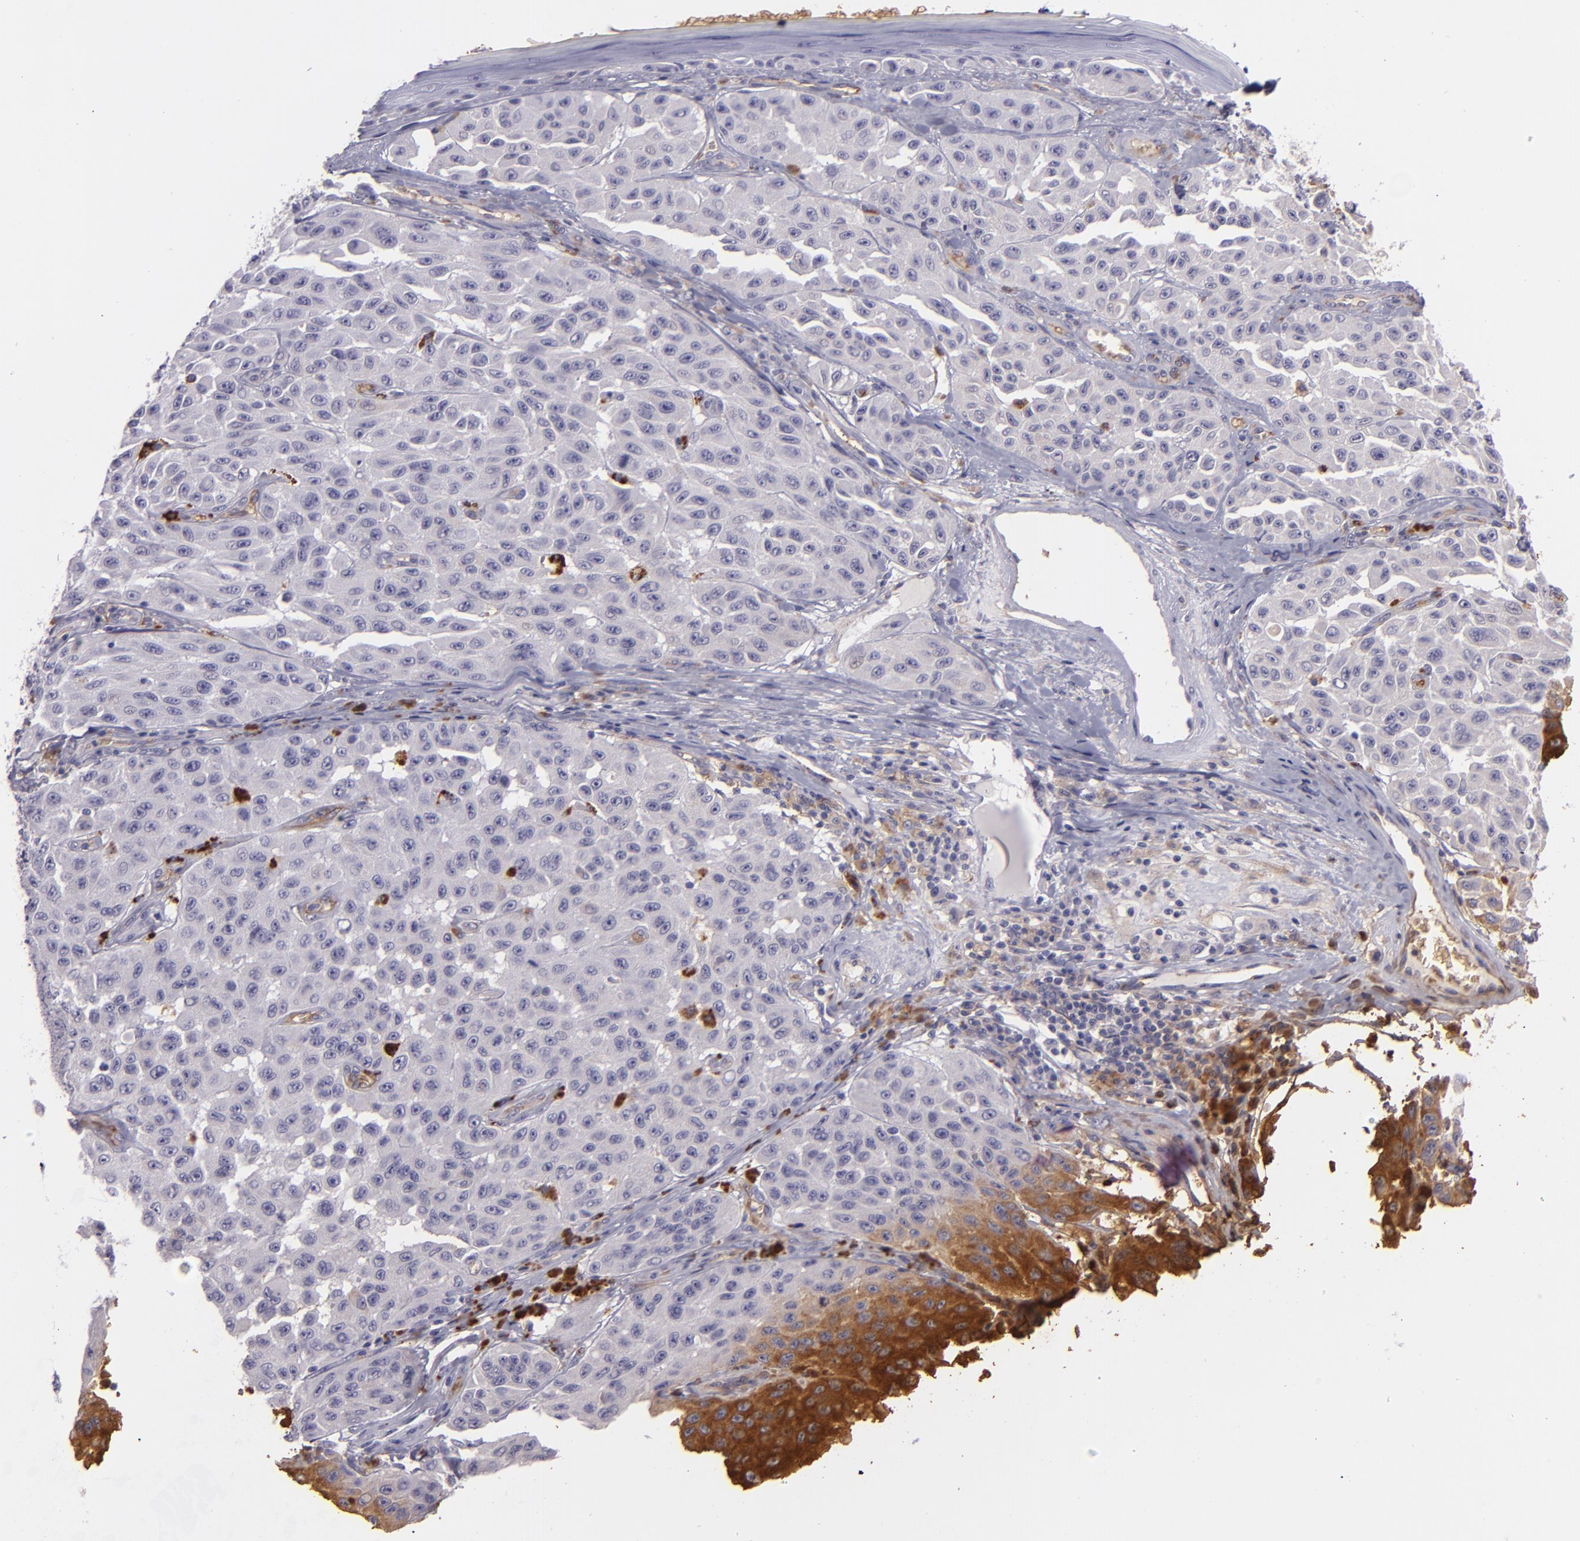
{"staining": {"intensity": "negative", "quantity": "none", "location": "none"}, "tissue": "melanoma", "cell_type": "Tumor cells", "image_type": "cancer", "snomed": [{"axis": "morphology", "description": "Malignant melanoma, NOS"}, {"axis": "topography", "description": "Skin"}], "caption": "Malignant melanoma was stained to show a protein in brown. There is no significant positivity in tumor cells.", "gene": "ACE", "patient": {"sex": "male", "age": 30}}